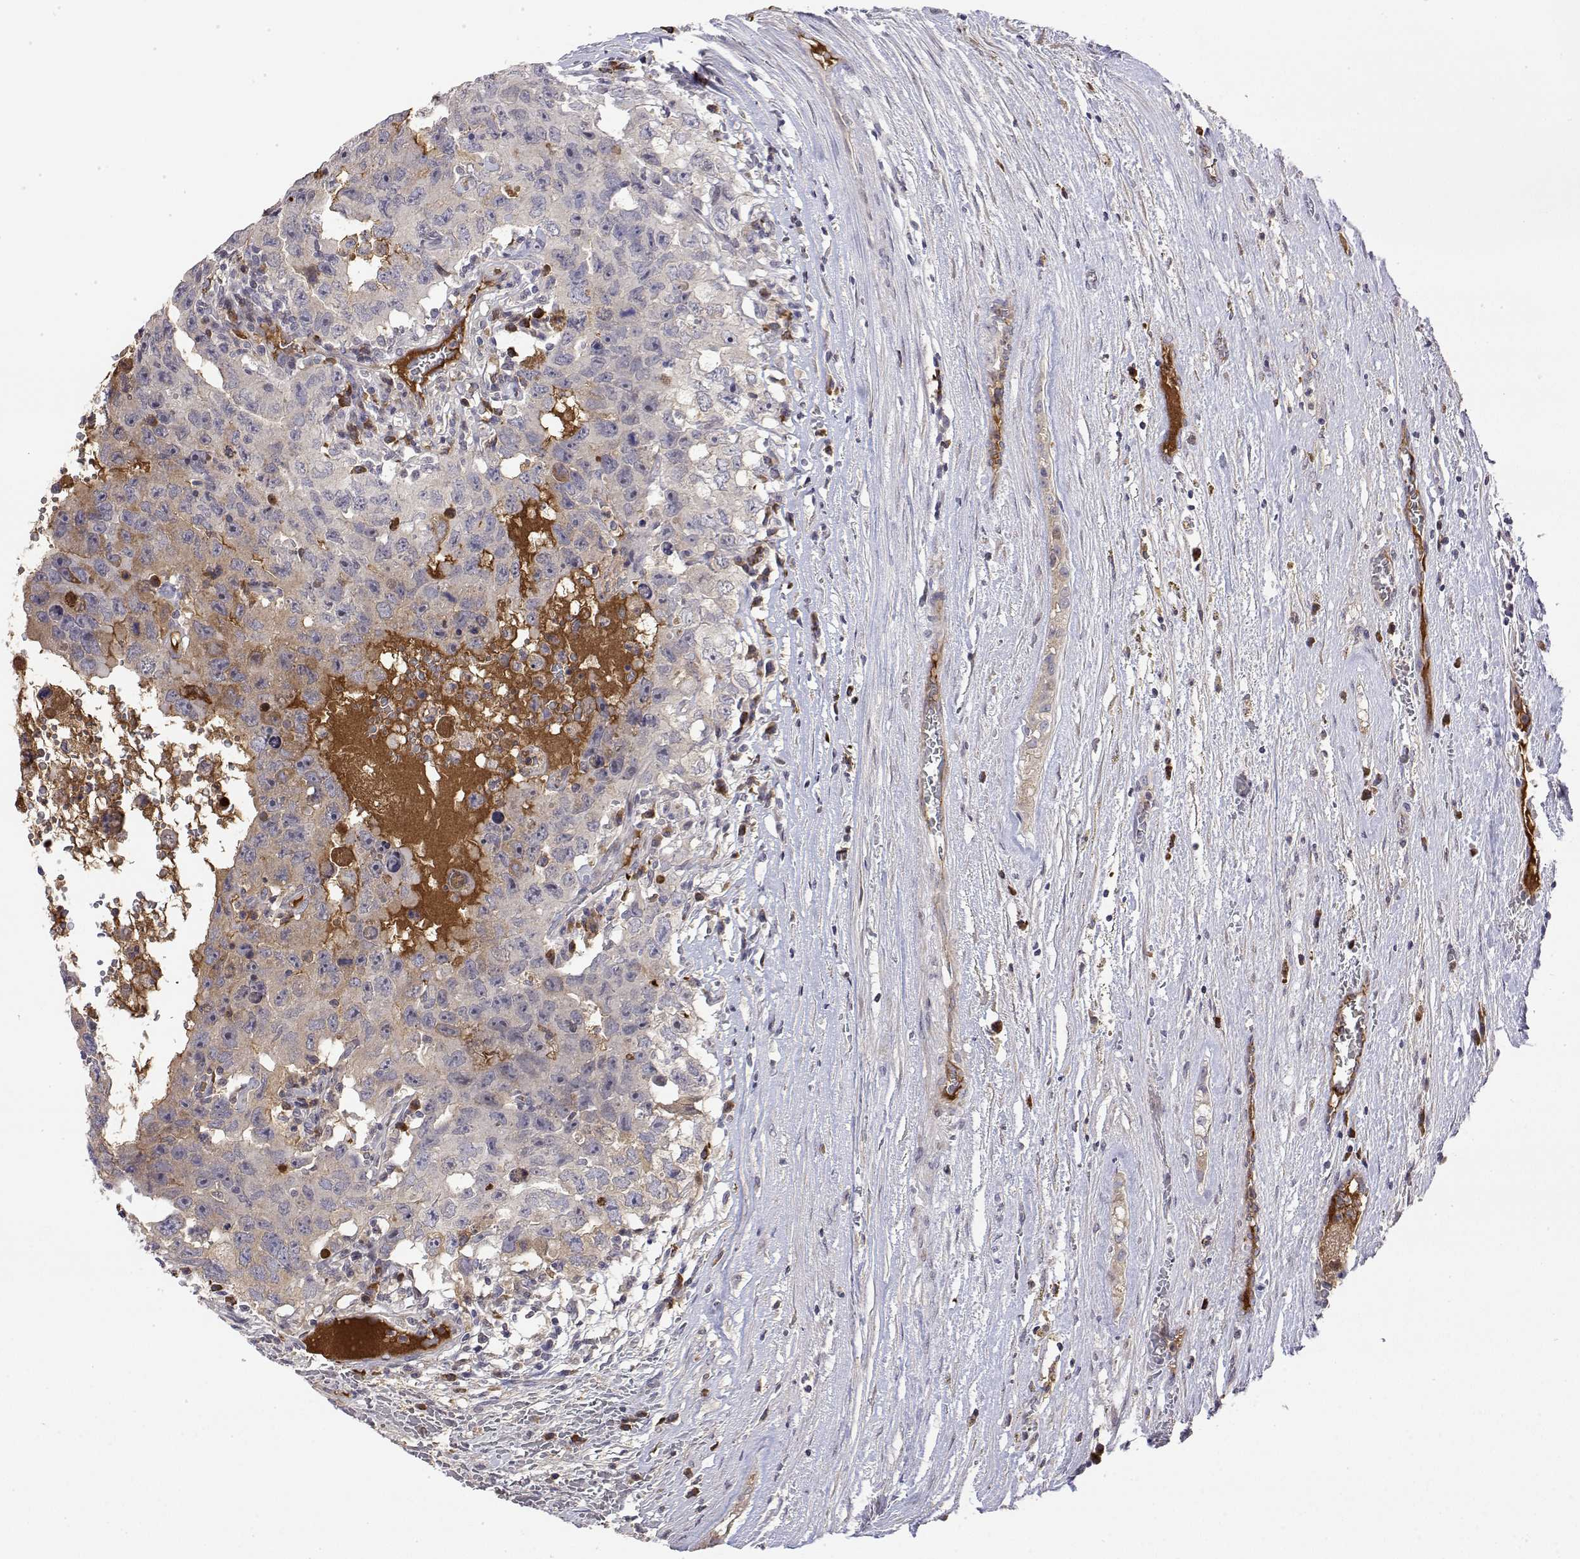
{"staining": {"intensity": "moderate", "quantity": "<25%", "location": "cytoplasmic/membranous"}, "tissue": "testis cancer", "cell_type": "Tumor cells", "image_type": "cancer", "snomed": [{"axis": "morphology", "description": "Carcinoma, Embryonal, NOS"}, {"axis": "topography", "description": "Testis"}], "caption": "Testis cancer stained with a protein marker reveals moderate staining in tumor cells.", "gene": "IGFBP4", "patient": {"sex": "male", "age": 26}}